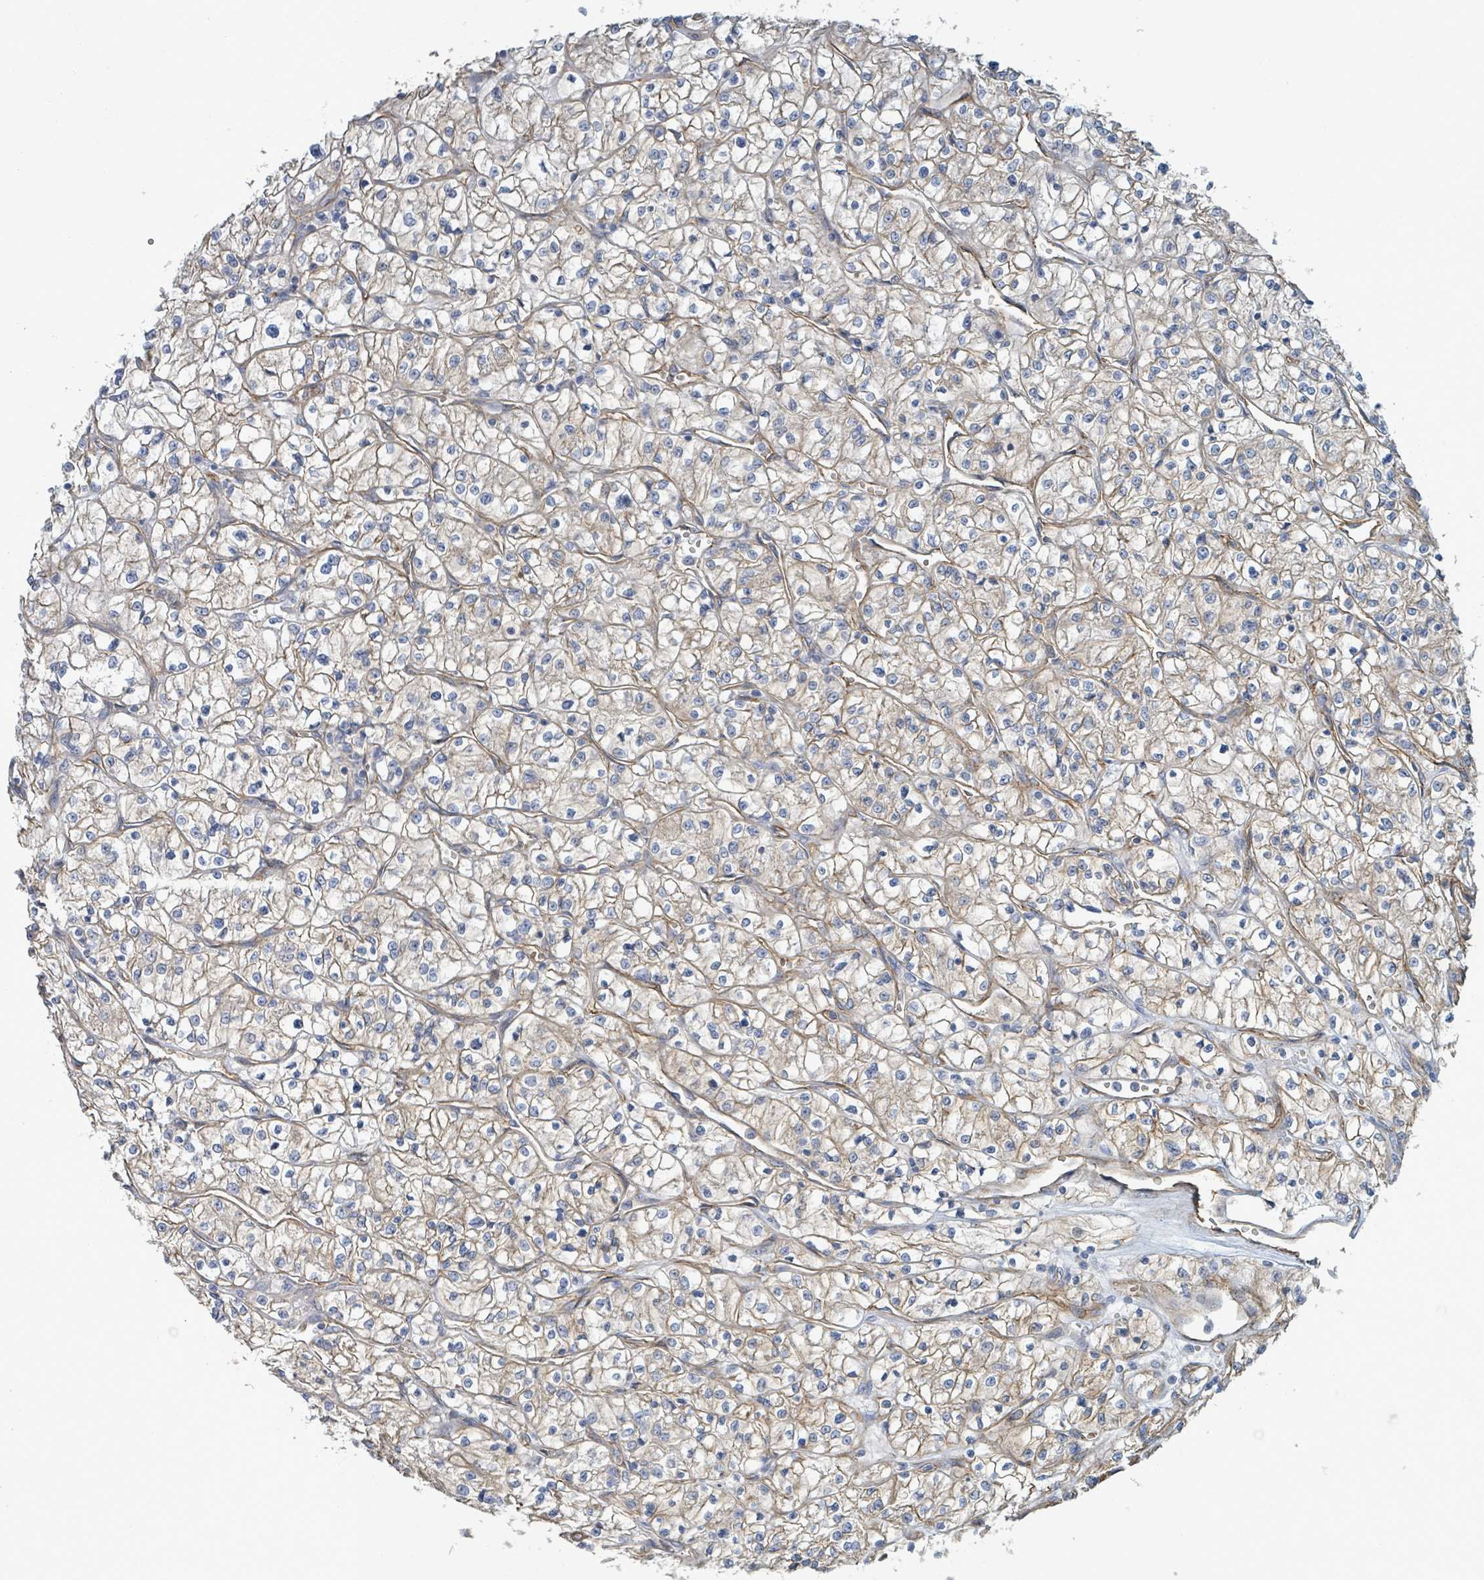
{"staining": {"intensity": "weak", "quantity": "25%-75%", "location": "cytoplasmic/membranous"}, "tissue": "renal cancer", "cell_type": "Tumor cells", "image_type": "cancer", "snomed": [{"axis": "morphology", "description": "Adenocarcinoma, NOS"}, {"axis": "topography", "description": "Kidney"}], "caption": "Protein expression analysis of human renal adenocarcinoma reveals weak cytoplasmic/membranous expression in about 25%-75% of tumor cells.", "gene": "LDOC1", "patient": {"sex": "female", "age": 64}}